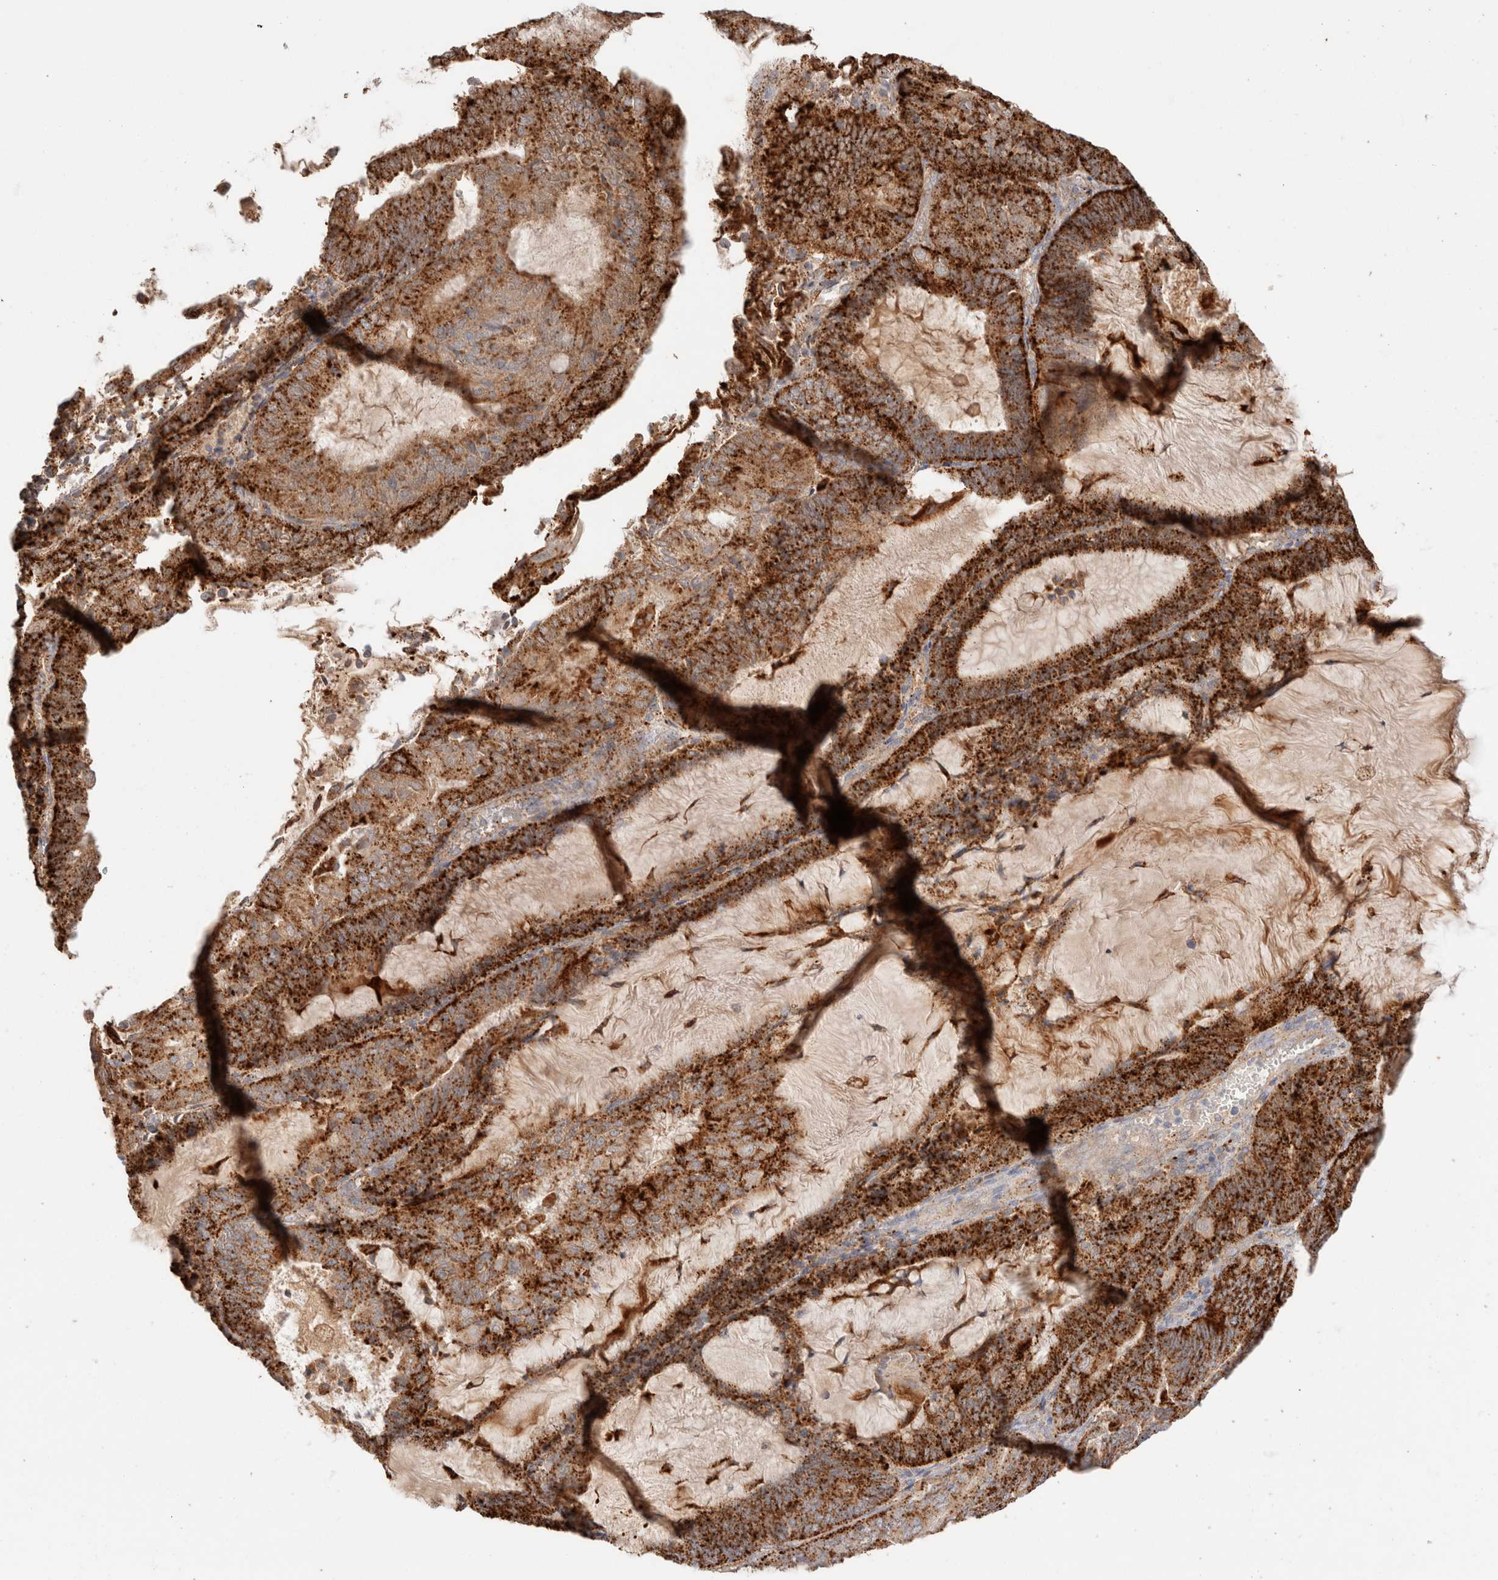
{"staining": {"intensity": "strong", "quantity": ">75%", "location": "cytoplasmic/membranous"}, "tissue": "endometrial cancer", "cell_type": "Tumor cells", "image_type": "cancer", "snomed": [{"axis": "morphology", "description": "Adenocarcinoma, NOS"}, {"axis": "topography", "description": "Endometrium"}], "caption": "Endometrial adenocarcinoma stained with a brown dye exhibits strong cytoplasmic/membranous positive positivity in approximately >75% of tumor cells.", "gene": "RABEPK", "patient": {"sex": "female", "age": 81}}